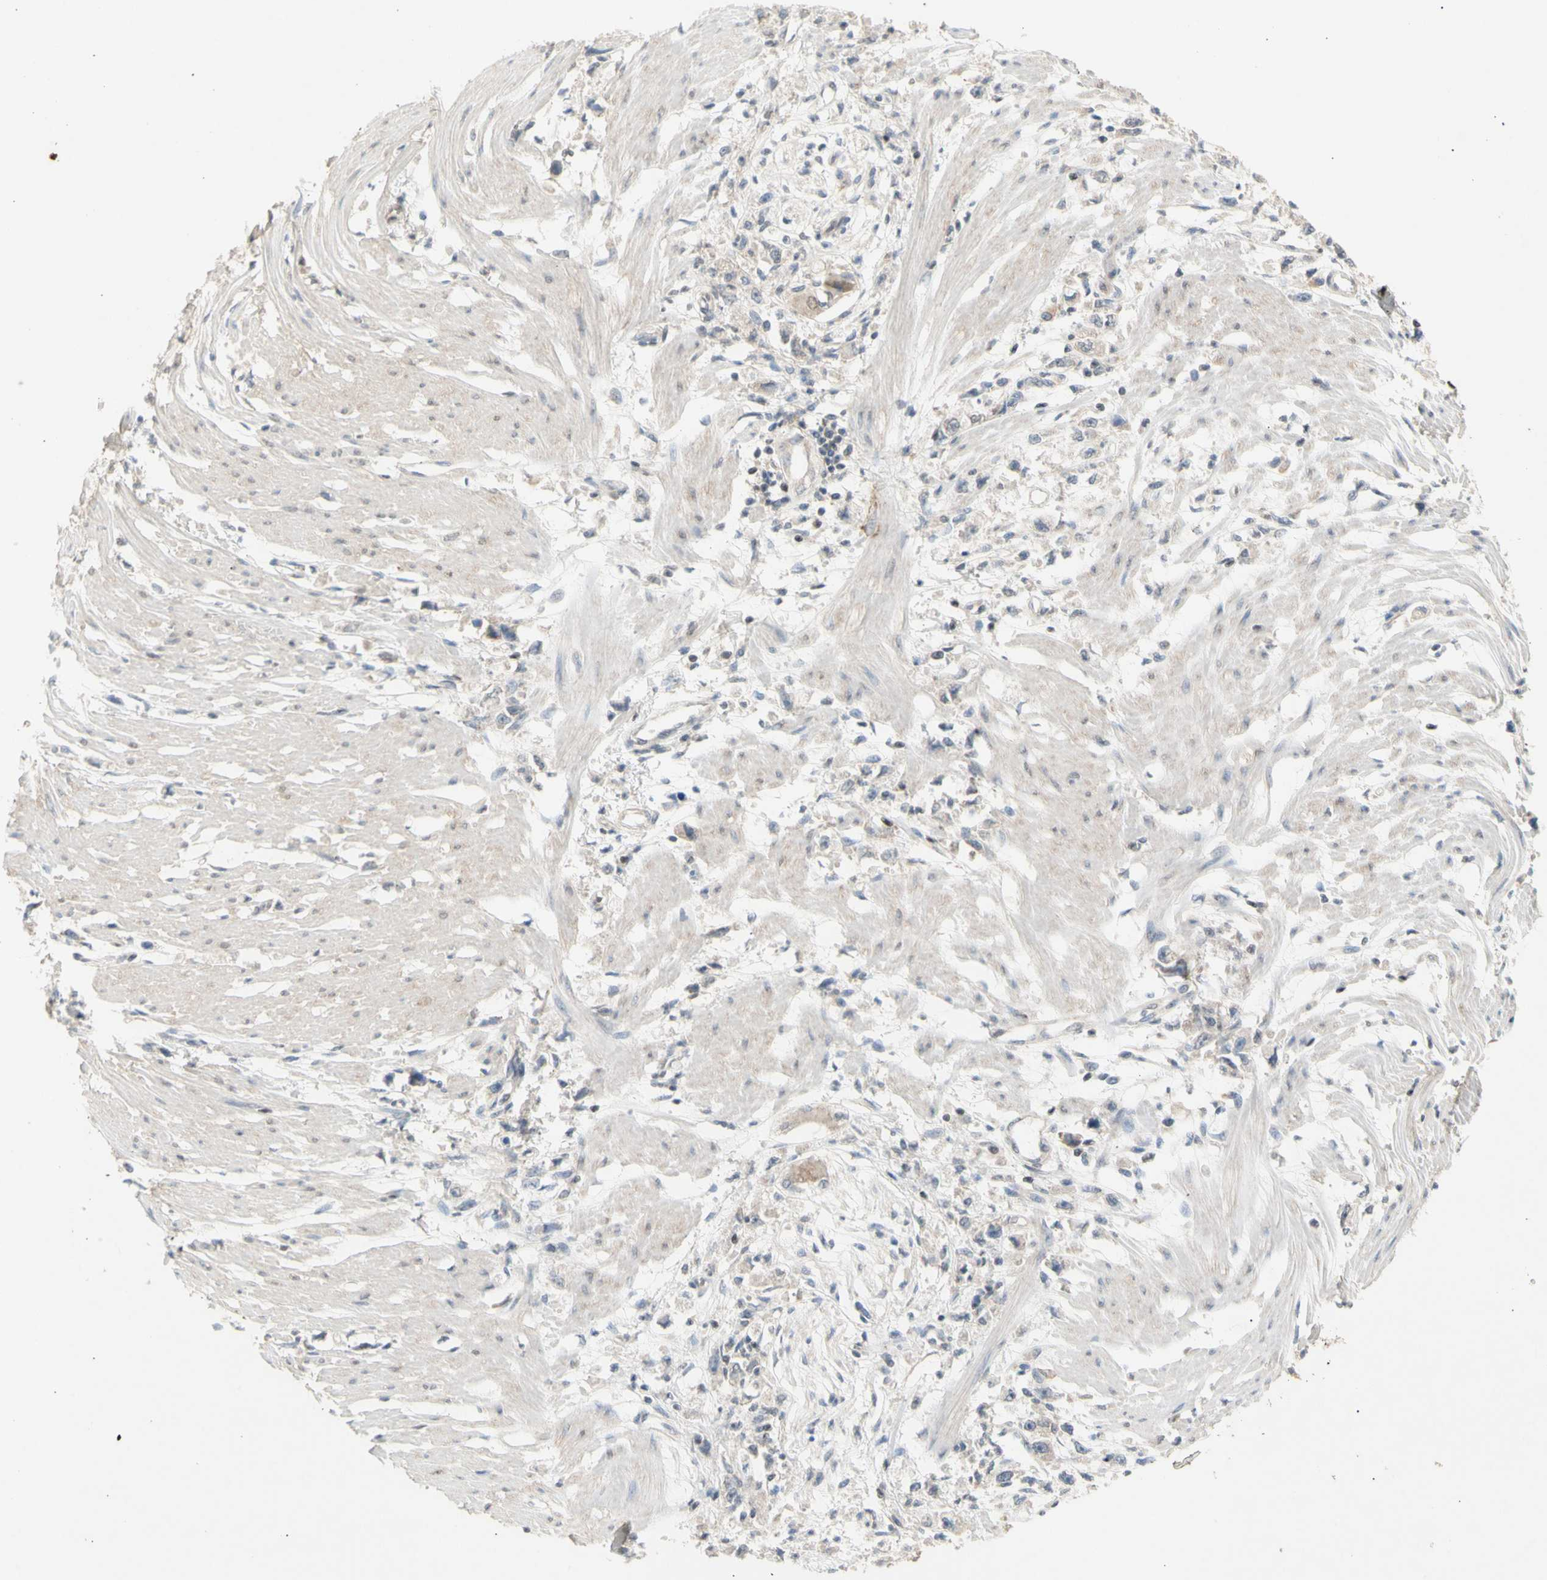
{"staining": {"intensity": "negative", "quantity": "none", "location": "none"}, "tissue": "stomach cancer", "cell_type": "Tumor cells", "image_type": "cancer", "snomed": [{"axis": "morphology", "description": "Adenocarcinoma, NOS"}, {"axis": "topography", "description": "Stomach"}], "caption": "DAB (3,3'-diaminobenzidine) immunohistochemical staining of adenocarcinoma (stomach) reveals no significant expression in tumor cells. (Brightfield microscopy of DAB immunohistochemistry at high magnification).", "gene": "NLRP1", "patient": {"sex": "female", "age": 59}}